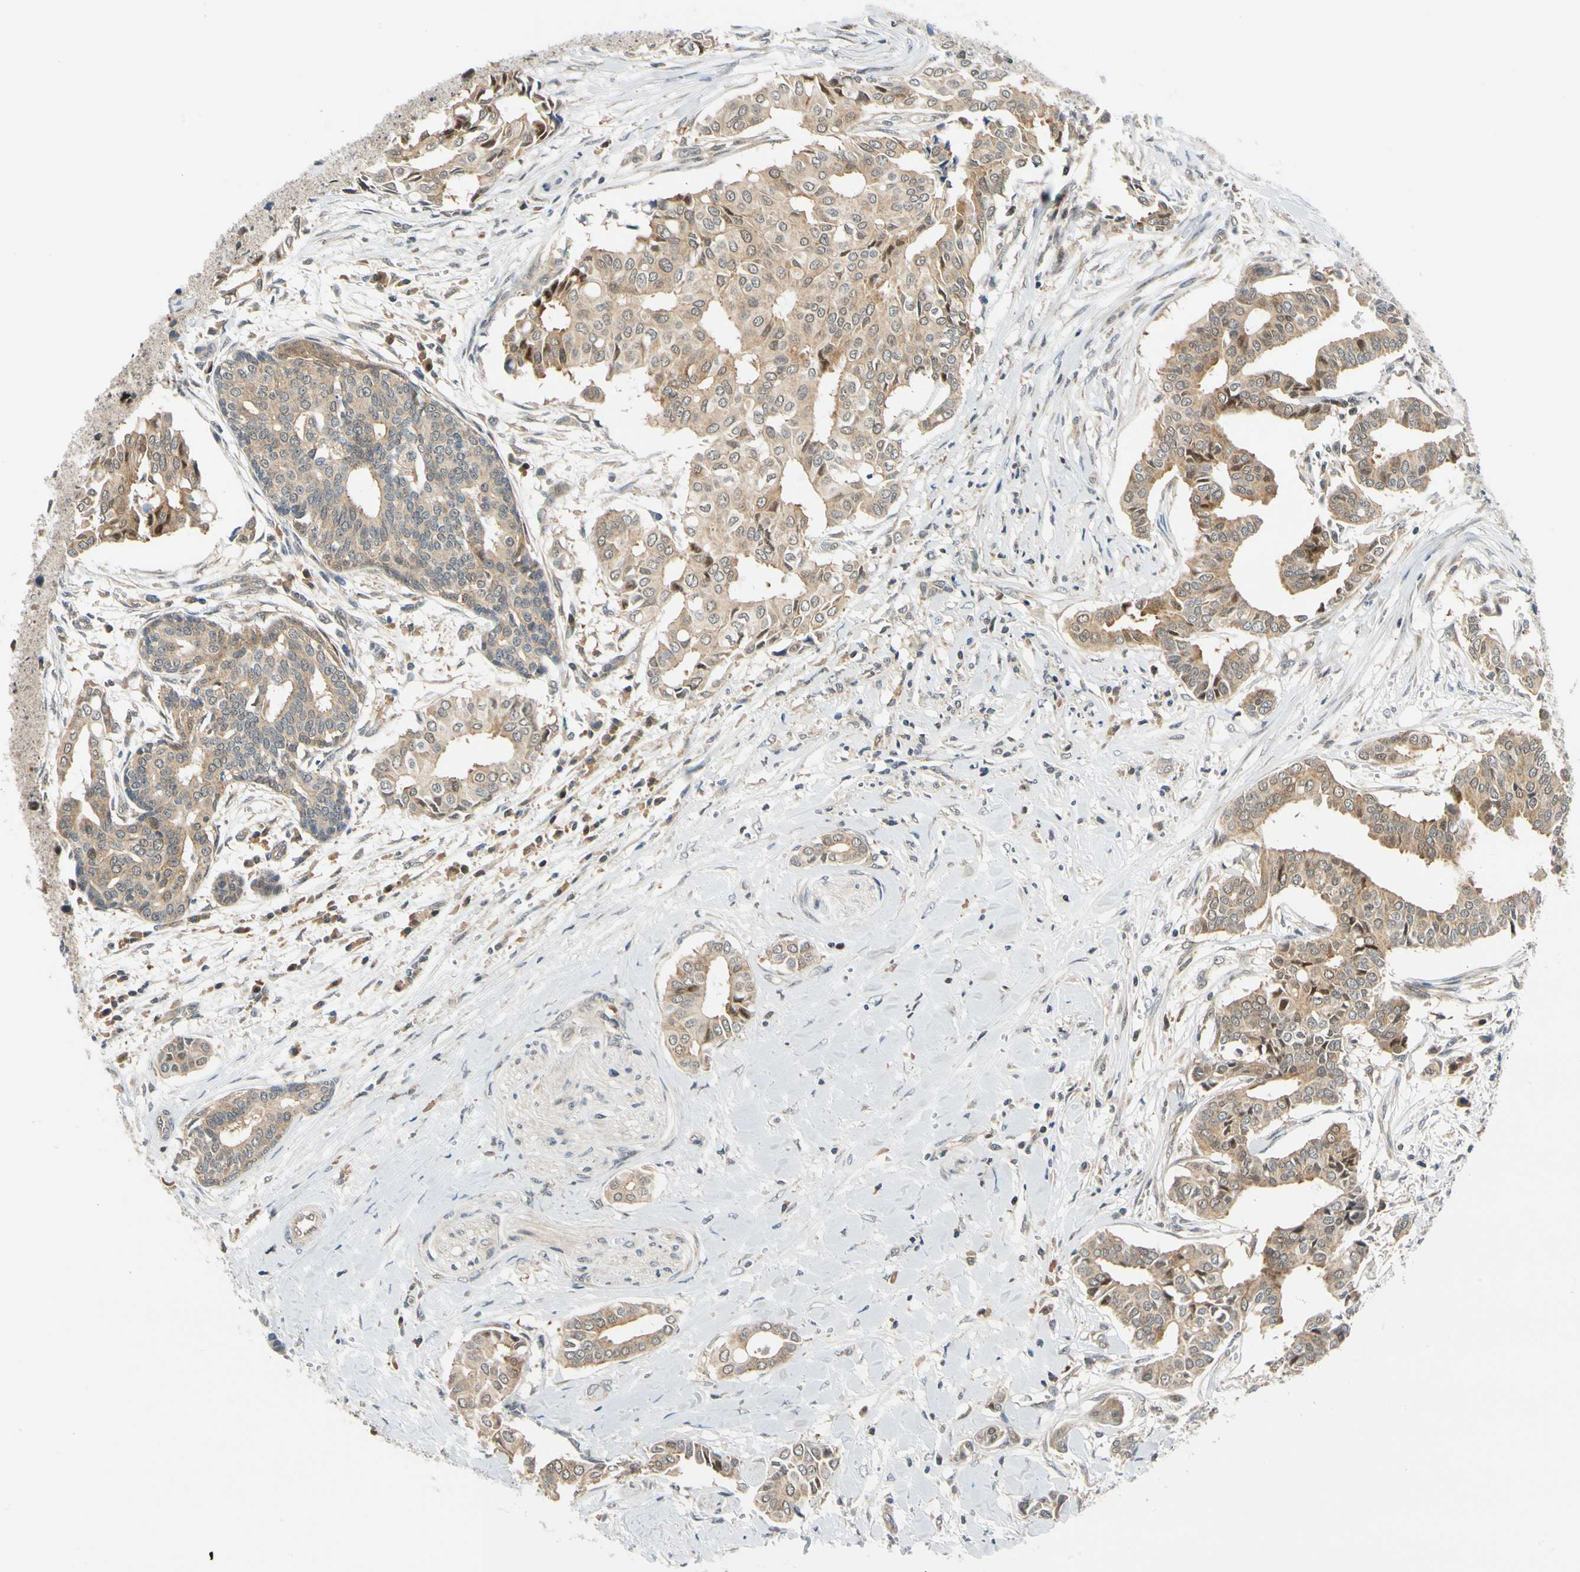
{"staining": {"intensity": "weak", "quantity": ">75%", "location": "cytoplasmic/membranous"}, "tissue": "head and neck cancer", "cell_type": "Tumor cells", "image_type": "cancer", "snomed": [{"axis": "morphology", "description": "Adenocarcinoma, NOS"}, {"axis": "topography", "description": "Salivary gland"}, {"axis": "topography", "description": "Head-Neck"}], "caption": "Head and neck cancer stained with DAB (3,3'-diaminobenzidine) IHC shows low levels of weak cytoplasmic/membranous positivity in about >75% of tumor cells.", "gene": "MAPK9", "patient": {"sex": "female", "age": 59}}